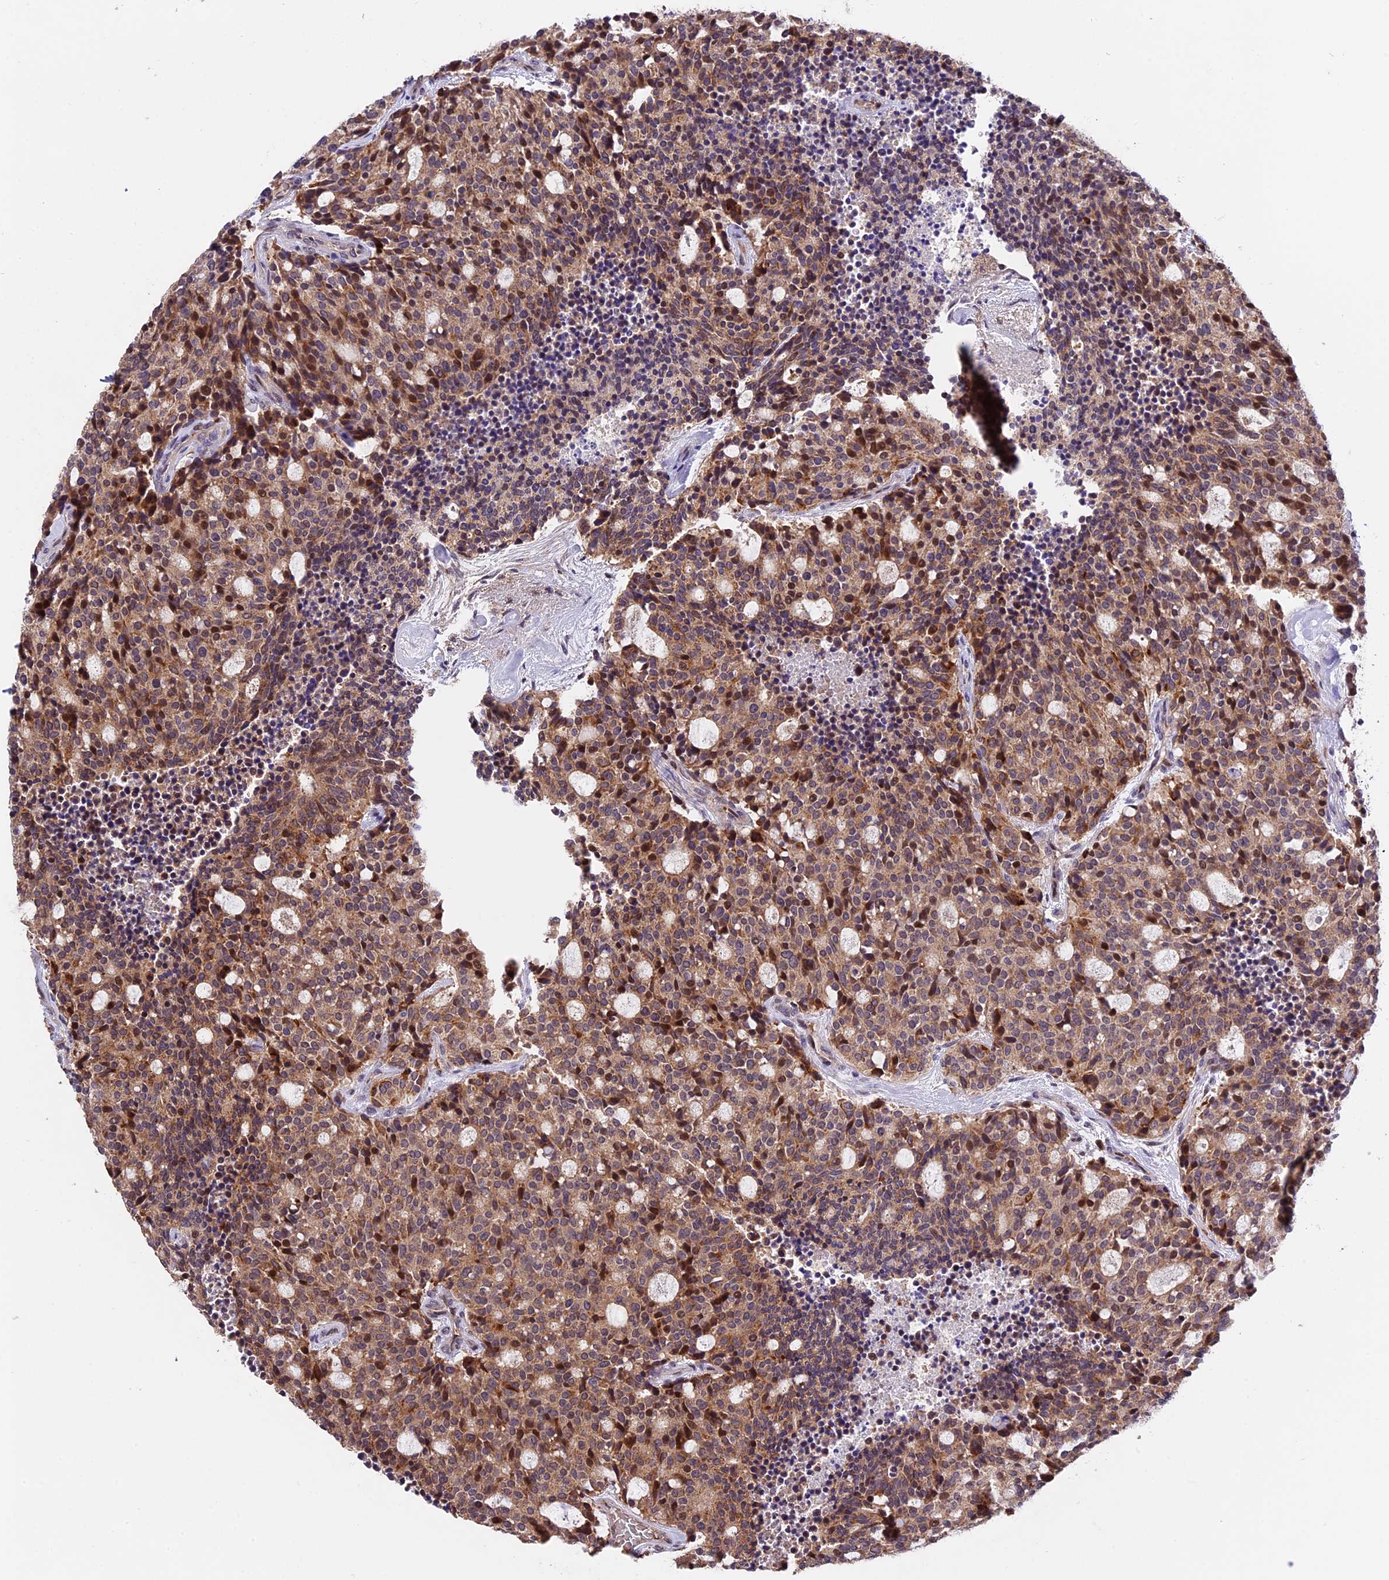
{"staining": {"intensity": "moderate", "quantity": ">75%", "location": "cytoplasmic/membranous"}, "tissue": "carcinoid", "cell_type": "Tumor cells", "image_type": "cancer", "snomed": [{"axis": "morphology", "description": "Carcinoid, malignant, NOS"}, {"axis": "topography", "description": "Pancreas"}], "caption": "Immunohistochemical staining of human malignant carcinoid reveals moderate cytoplasmic/membranous protein expression in about >75% of tumor cells.", "gene": "TRMT1", "patient": {"sex": "female", "age": 54}}